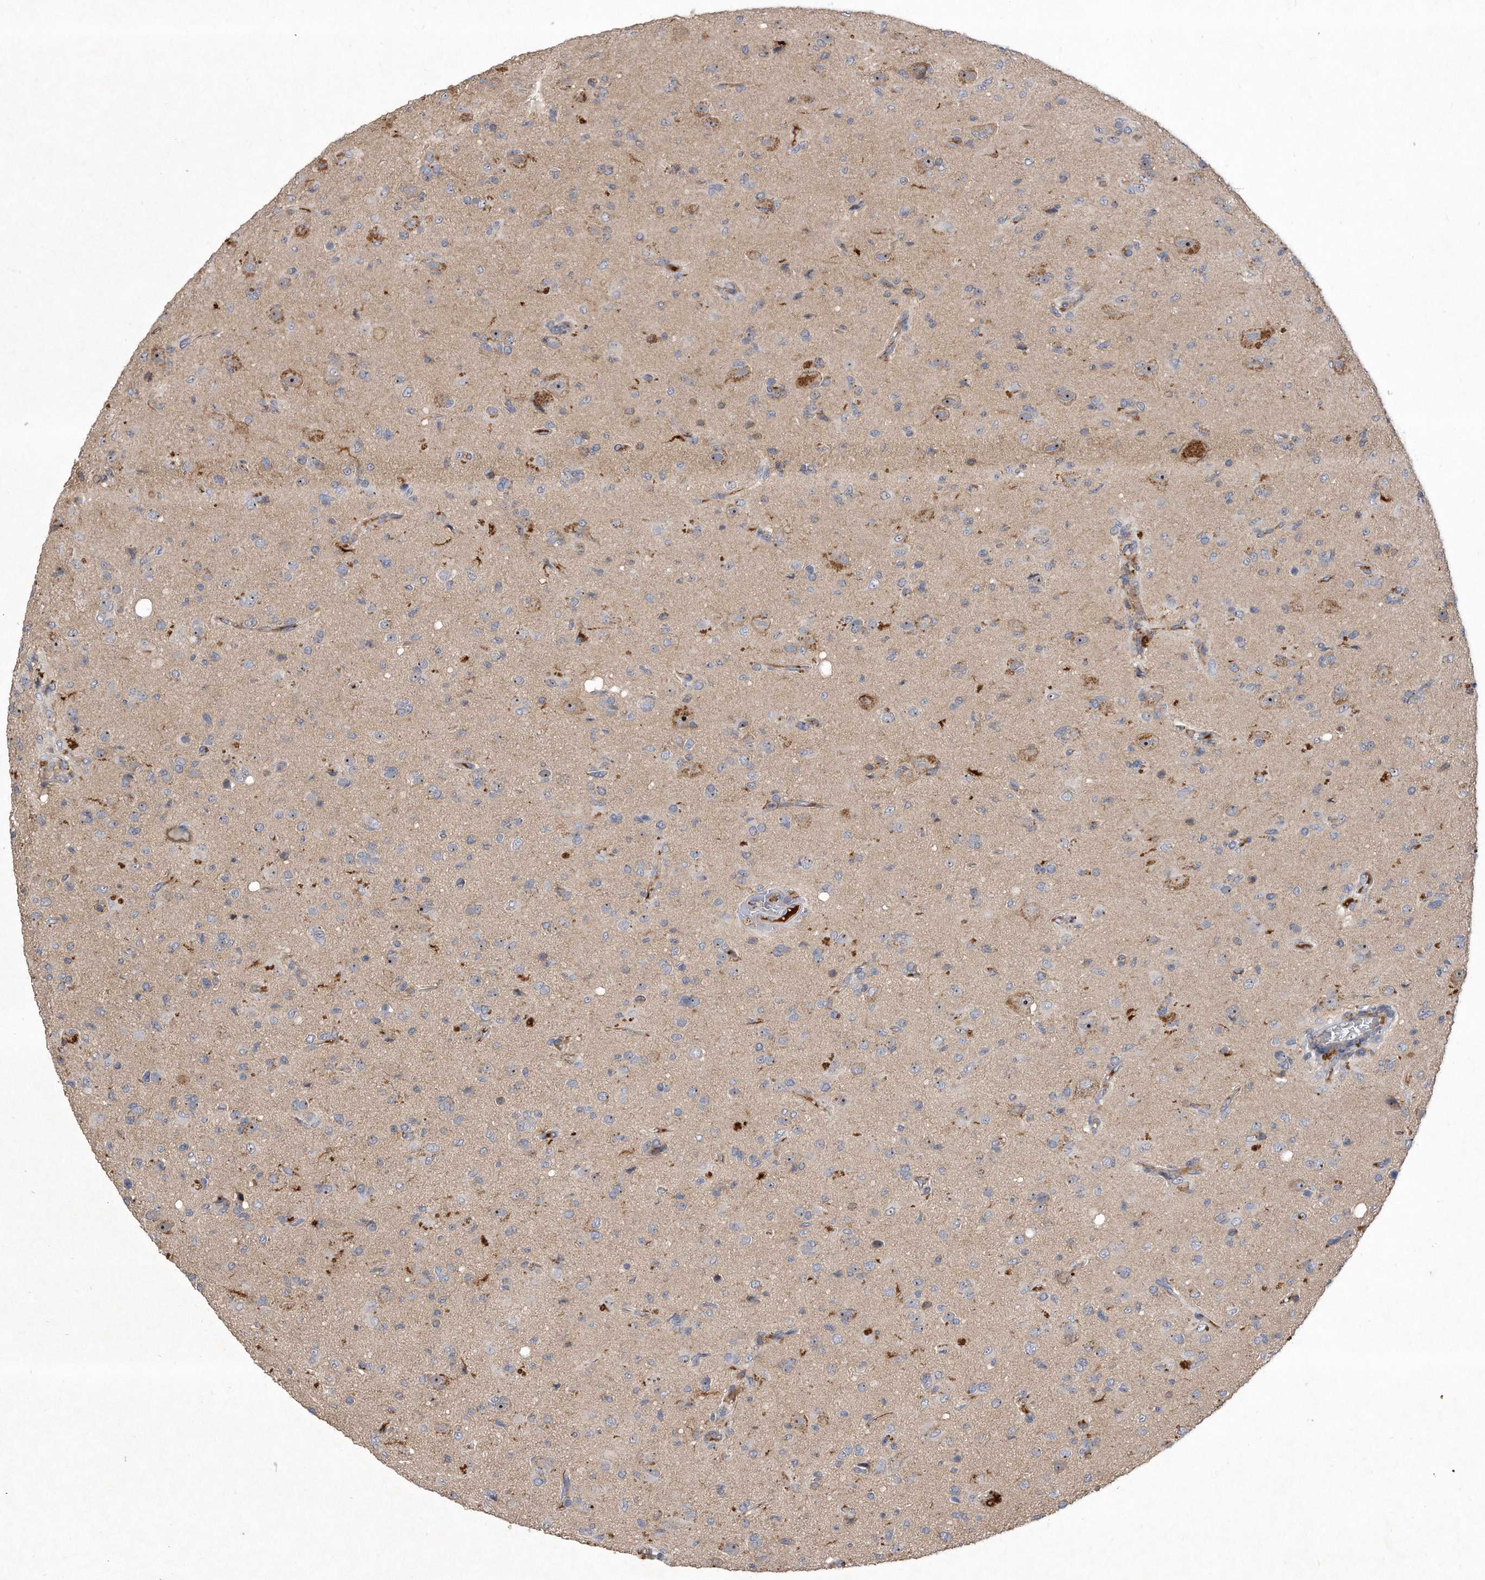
{"staining": {"intensity": "negative", "quantity": "none", "location": "none"}, "tissue": "glioma", "cell_type": "Tumor cells", "image_type": "cancer", "snomed": [{"axis": "morphology", "description": "Glioma, malignant, High grade"}, {"axis": "topography", "description": "Brain"}], "caption": "Tumor cells are negative for brown protein staining in malignant glioma (high-grade).", "gene": "PGBD2", "patient": {"sex": "female", "age": 57}}